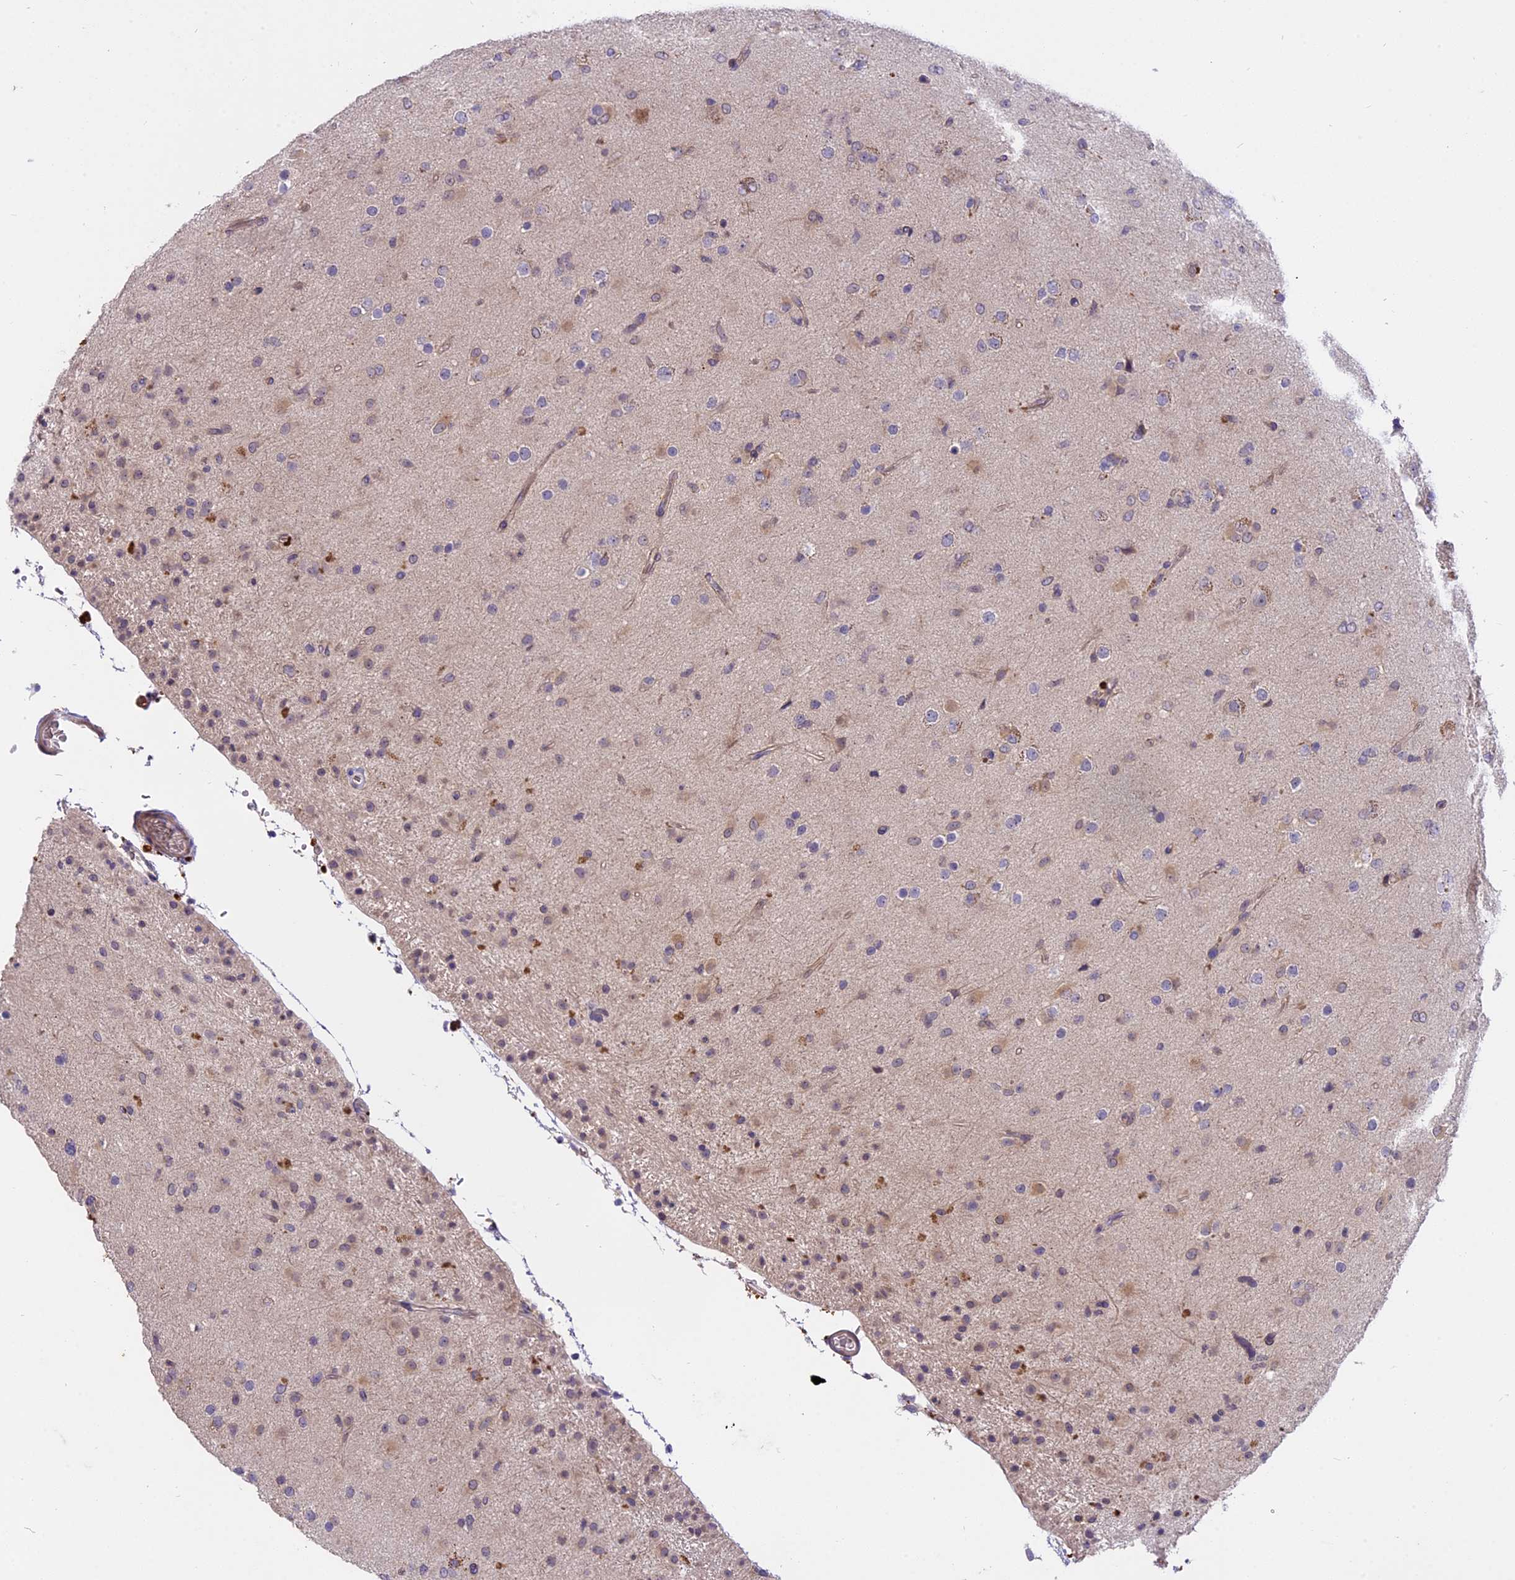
{"staining": {"intensity": "negative", "quantity": "none", "location": "none"}, "tissue": "glioma", "cell_type": "Tumor cells", "image_type": "cancer", "snomed": [{"axis": "morphology", "description": "Glioma, malignant, Low grade"}, {"axis": "topography", "description": "Brain"}], "caption": "Glioma stained for a protein using immunohistochemistry exhibits no expression tumor cells.", "gene": "MEMO1", "patient": {"sex": "male", "age": 65}}